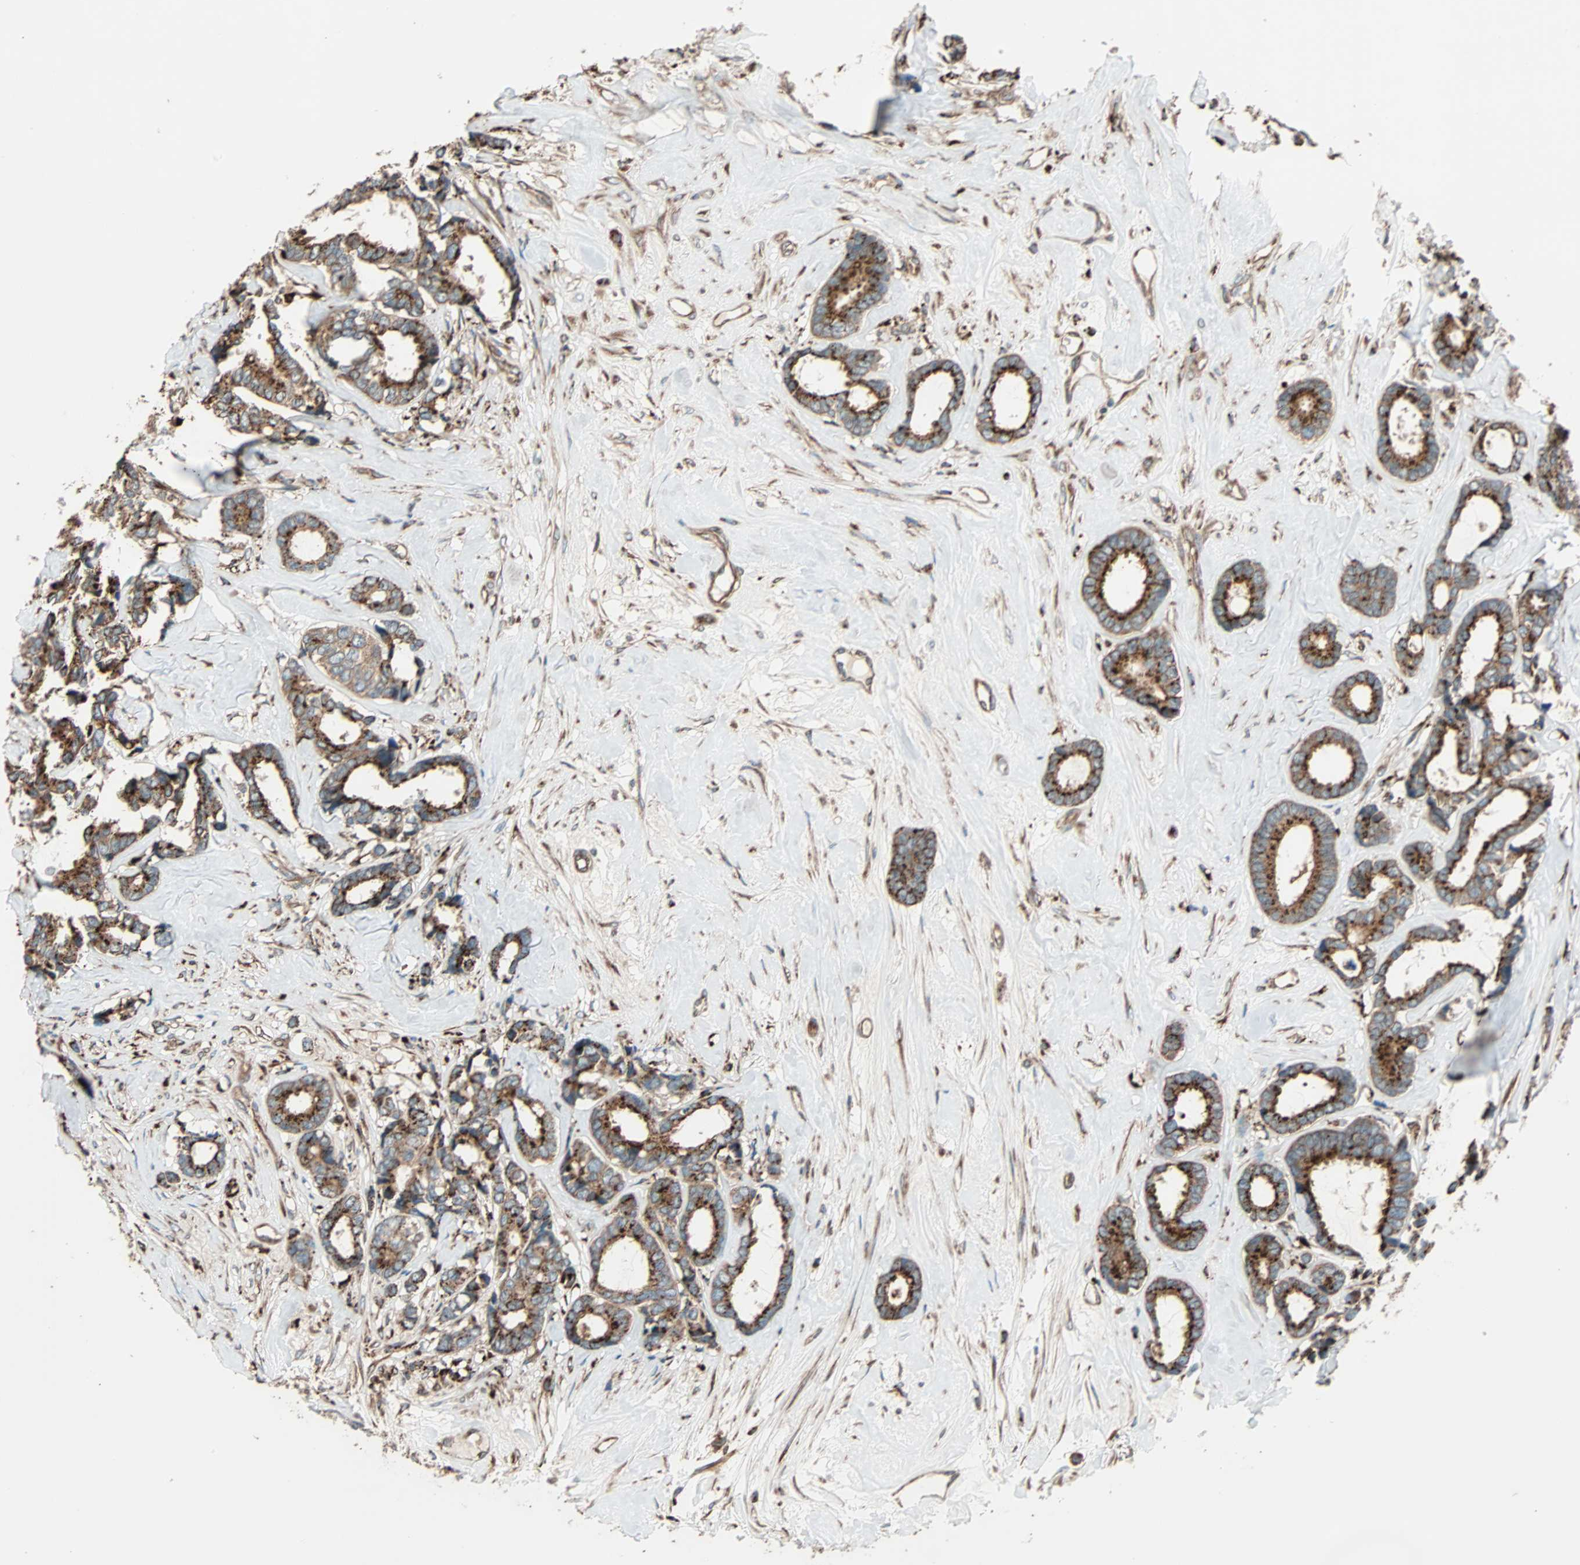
{"staining": {"intensity": "strong", "quantity": ">75%", "location": "cytoplasmic/membranous"}, "tissue": "breast cancer", "cell_type": "Tumor cells", "image_type": "cancer", "snomed": [{"axis": "morphology", "description": "Duct carcinoma"}, {"axis": "topography", "description": "Breast"}], "caption": "A brown stain labels strong cytoplasmic/membranous expression of a protein in breast infiltrating ductal carcinoma tumor cells.", "gene": "PHYH", "patient": {"sex": "female", "age": 87}}